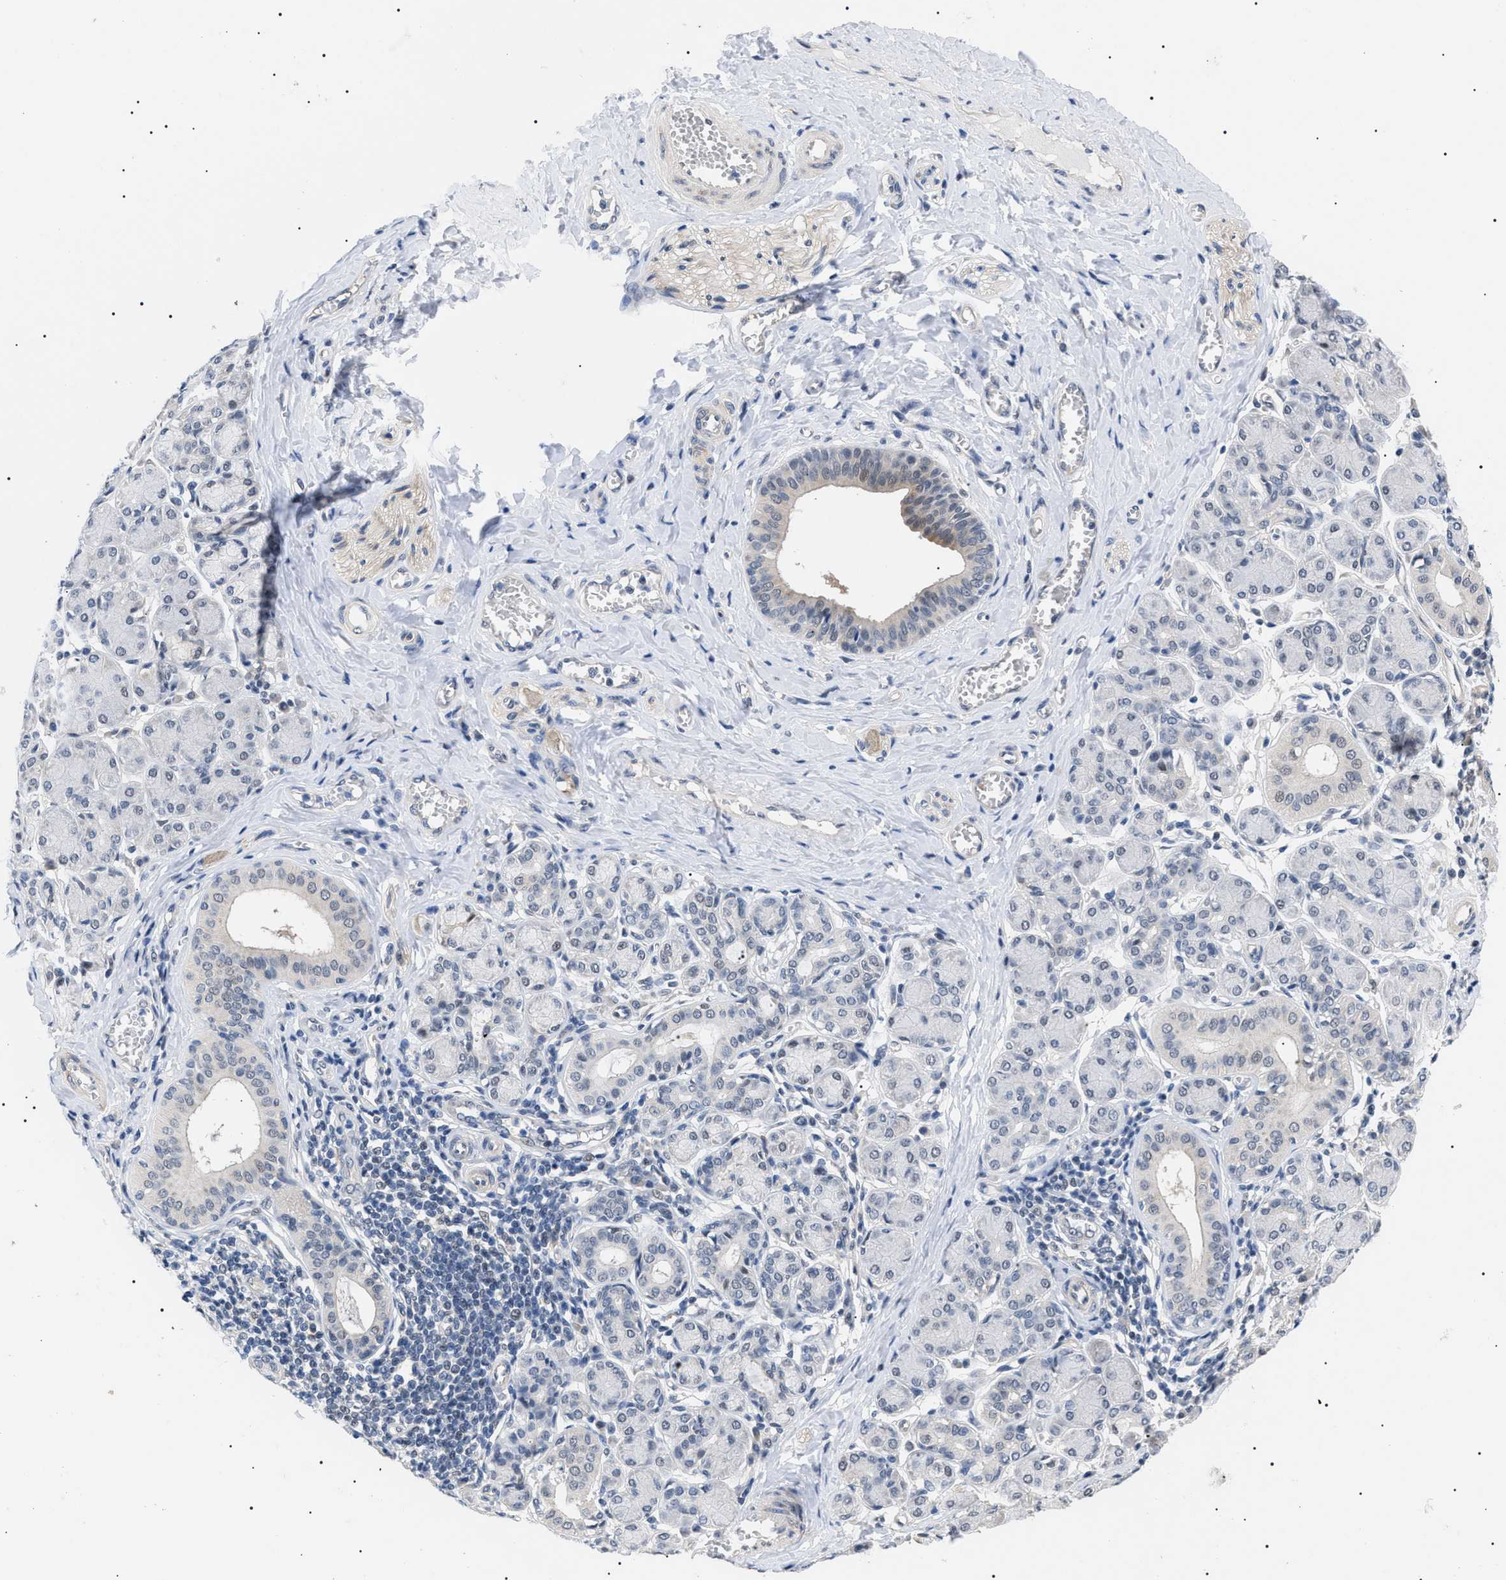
{"staining": {"intensity": "weak", "quantity": "<25%", "location": "nuclear"}, "tissue": "salivary gland", "cell_type": "Glandular cells", "image_type": "normal", "snomed": [{"axis": "morphology", "description": "Normal tissue, NOS"}, {"axis": "morphology", "description": "Inflammation, NOS"}, {"axis": "topography", "description": "Lymph node"}, {"axis": "topography", "description": "Salivary gland"}], "caption": "Image shows no significant protein positivity in glandular cells of unremarkable salivary gland. (DAB IHC visualized using brightfield microscopy, high magnification).", "gene": "GARRE1", "patient": {"sex": "male", "age": 3}}